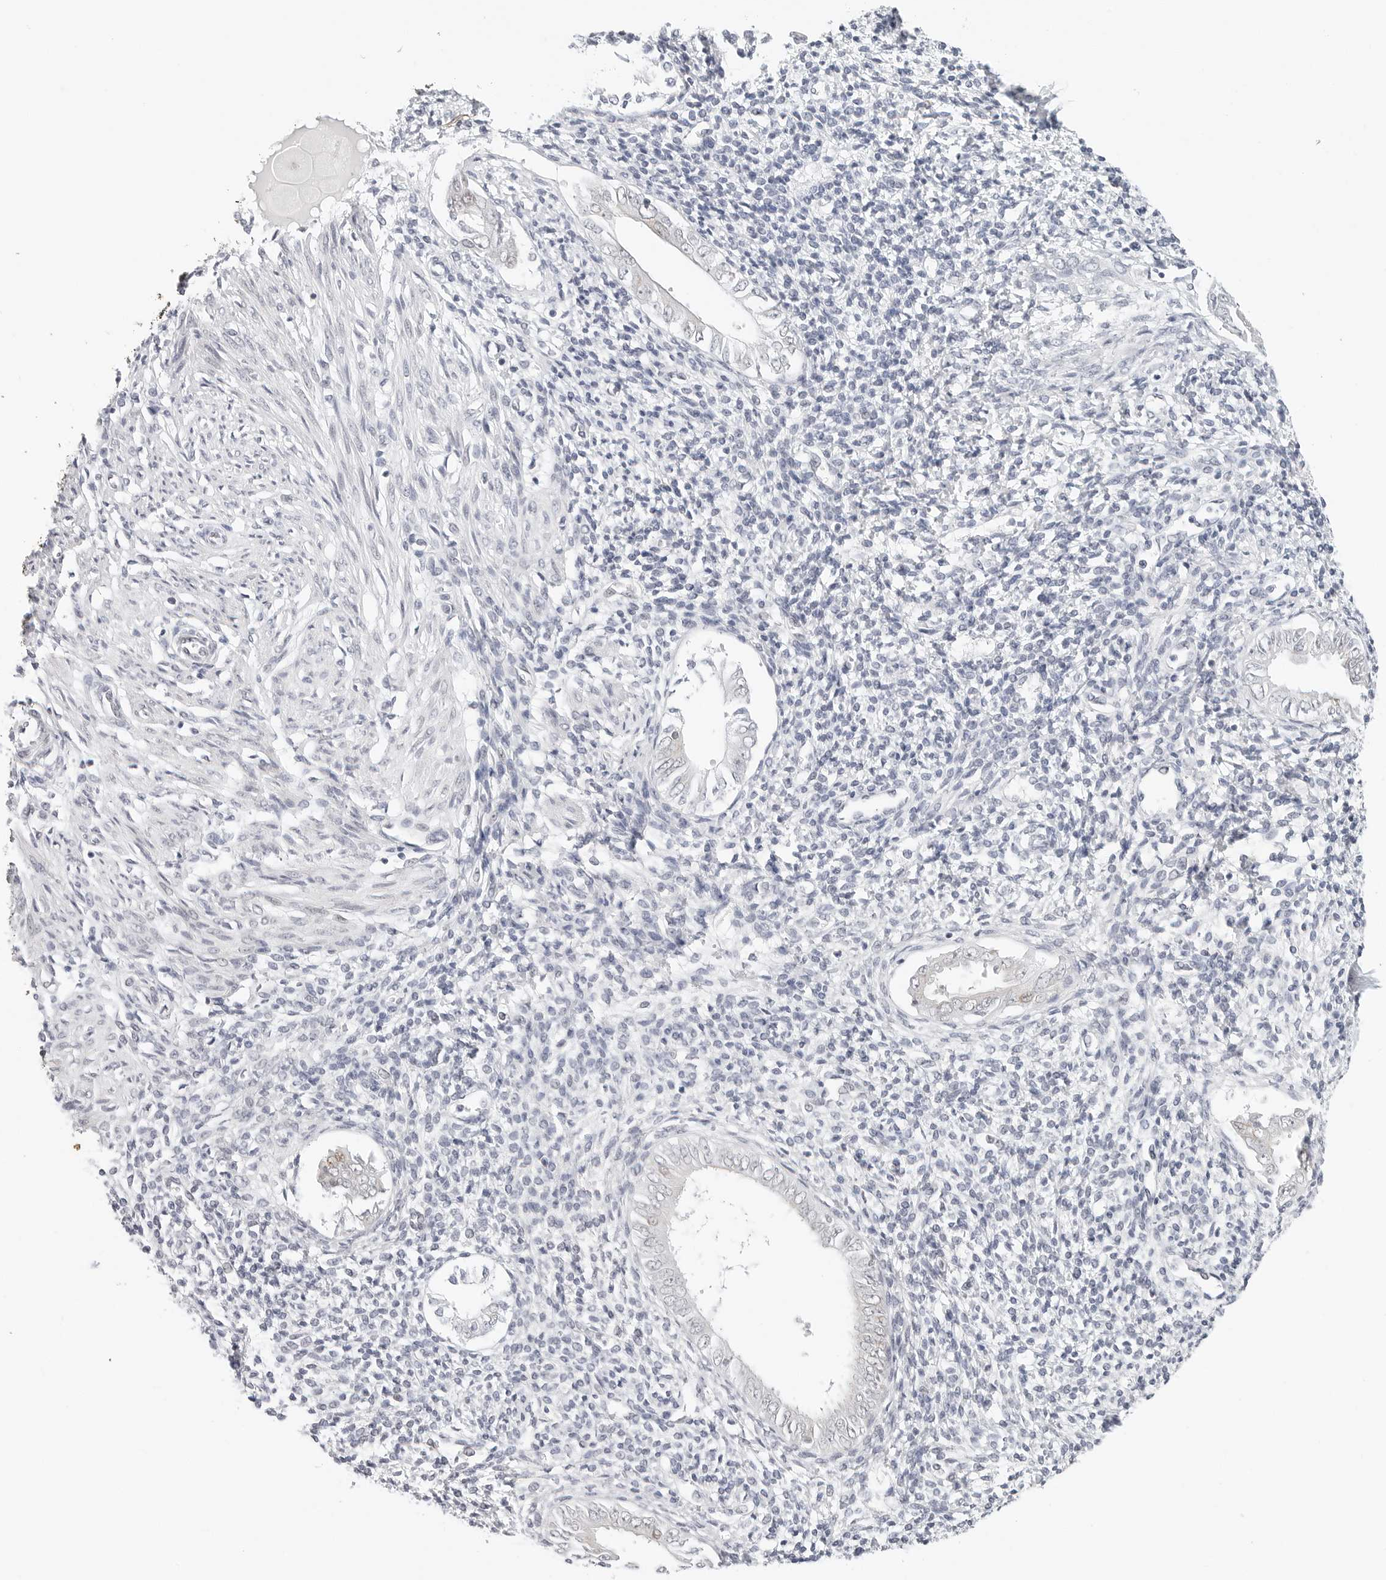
{"staining": {"intensity": "negative", "quantity": "none", "location": "none"}, "tissue": "endometrium", "cell_type": "Cells in endometrial stroma", "image_type": "normal", "snomed": [{"axis": "morphology", "description": "Normal tissue, NOS"}, {"axis": "topography", "description": "Endometrium"}], "caption": "Immunohistochemical staining of unremarkable human endometrium reveals no significant positivity in cells in endometrial stroma.", "gene": "TSEN2", "patient": {"sex": "female", "age": 66}}